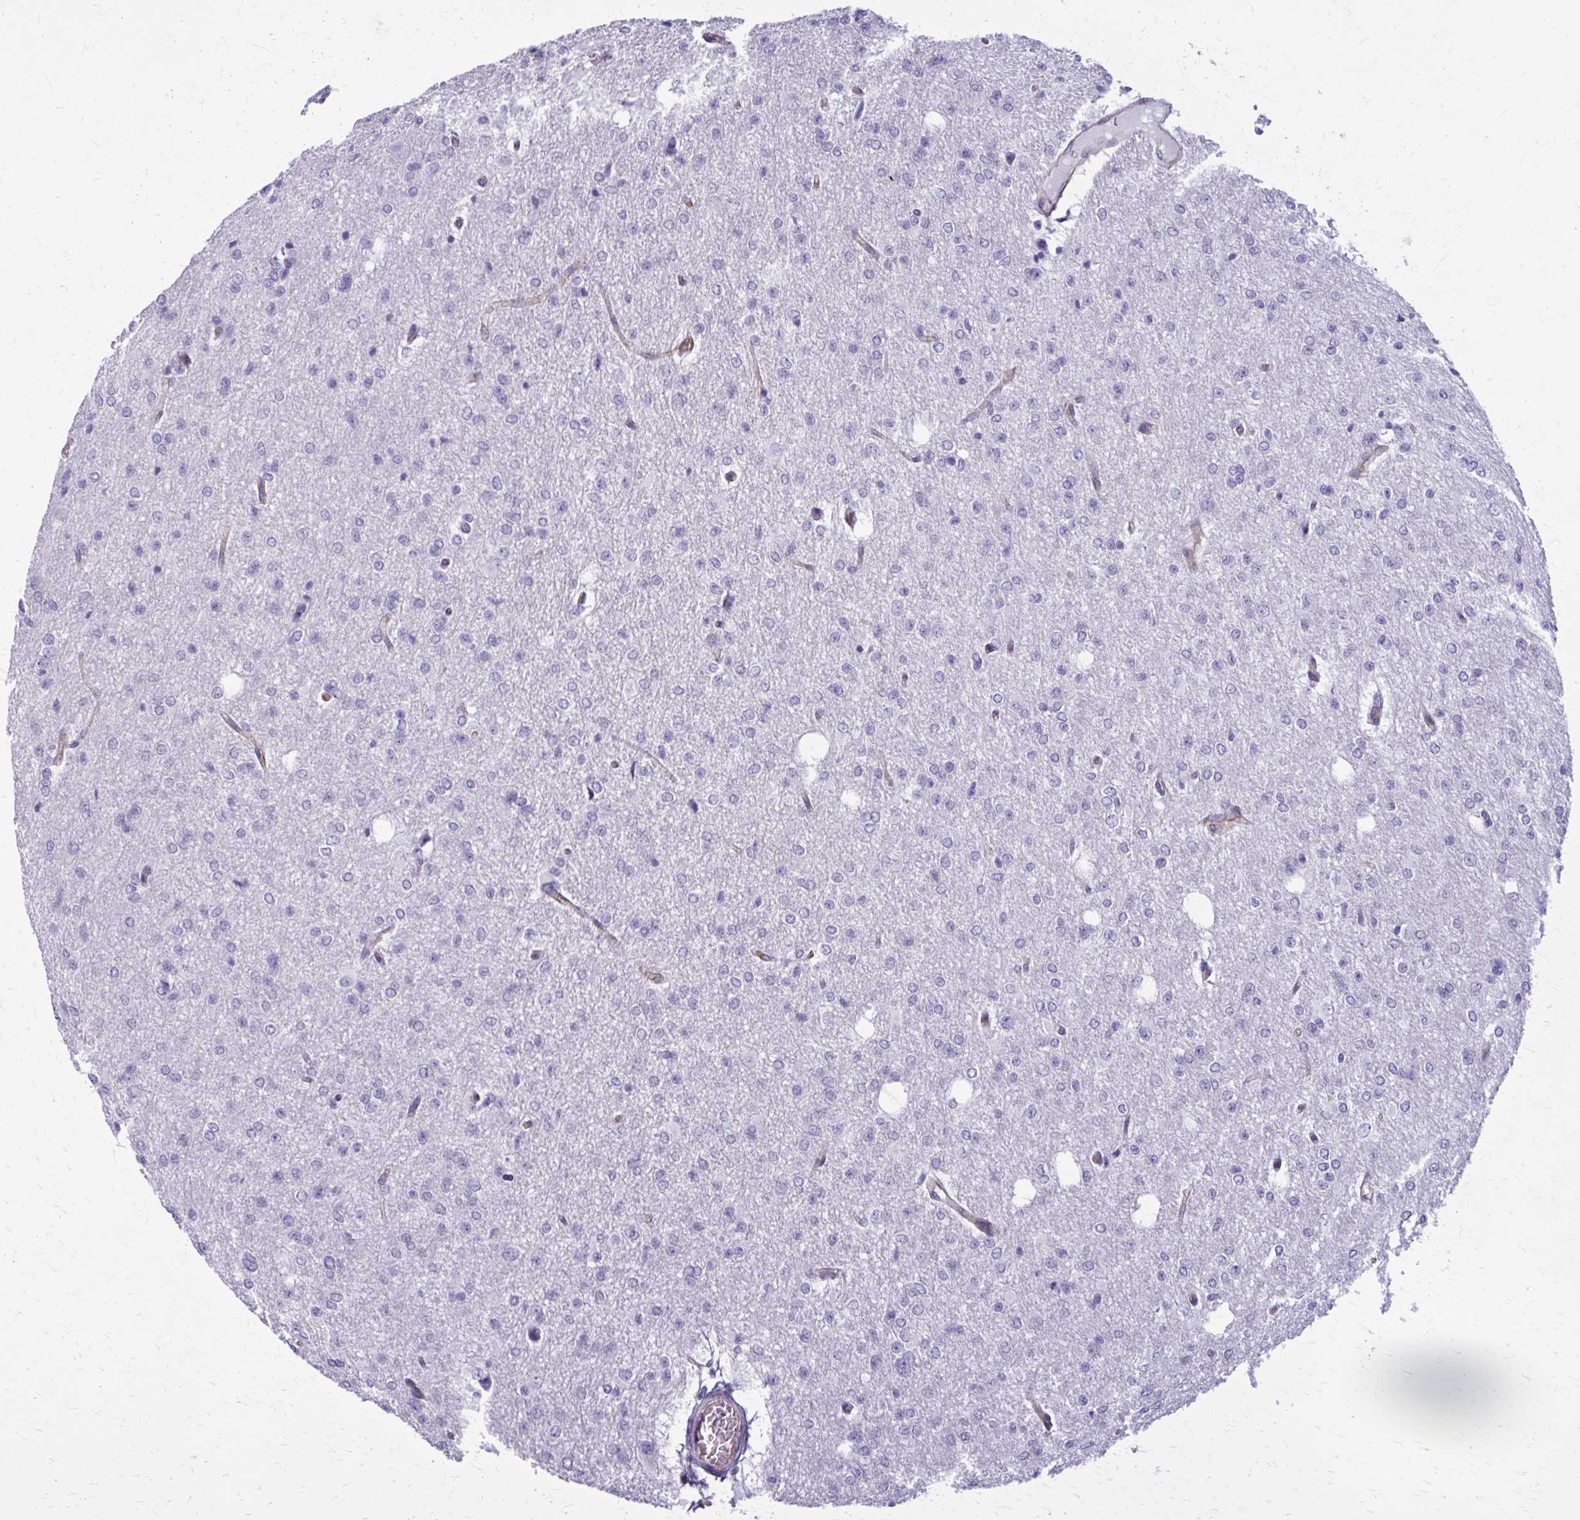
{"staining": {"intensity": "negative", "quantity": "none", "location": "none"}, "tissue": "glioma", "cell_type": "Tumor cells", "image_type": "cancer", "snomed": [{"axis": "morphology", "description": "Glioma, malignant, Low grade"}, {"axis": "topography", "description": "Brain"}], "caption": "Immunohistochemical staining of malignant glioma (low-grade) displays no significant positivity in tumor cells. Nuclei are stained in blue.", "gene": "ZDHHC7", "patient": {"sex": "male", "age": 26}}